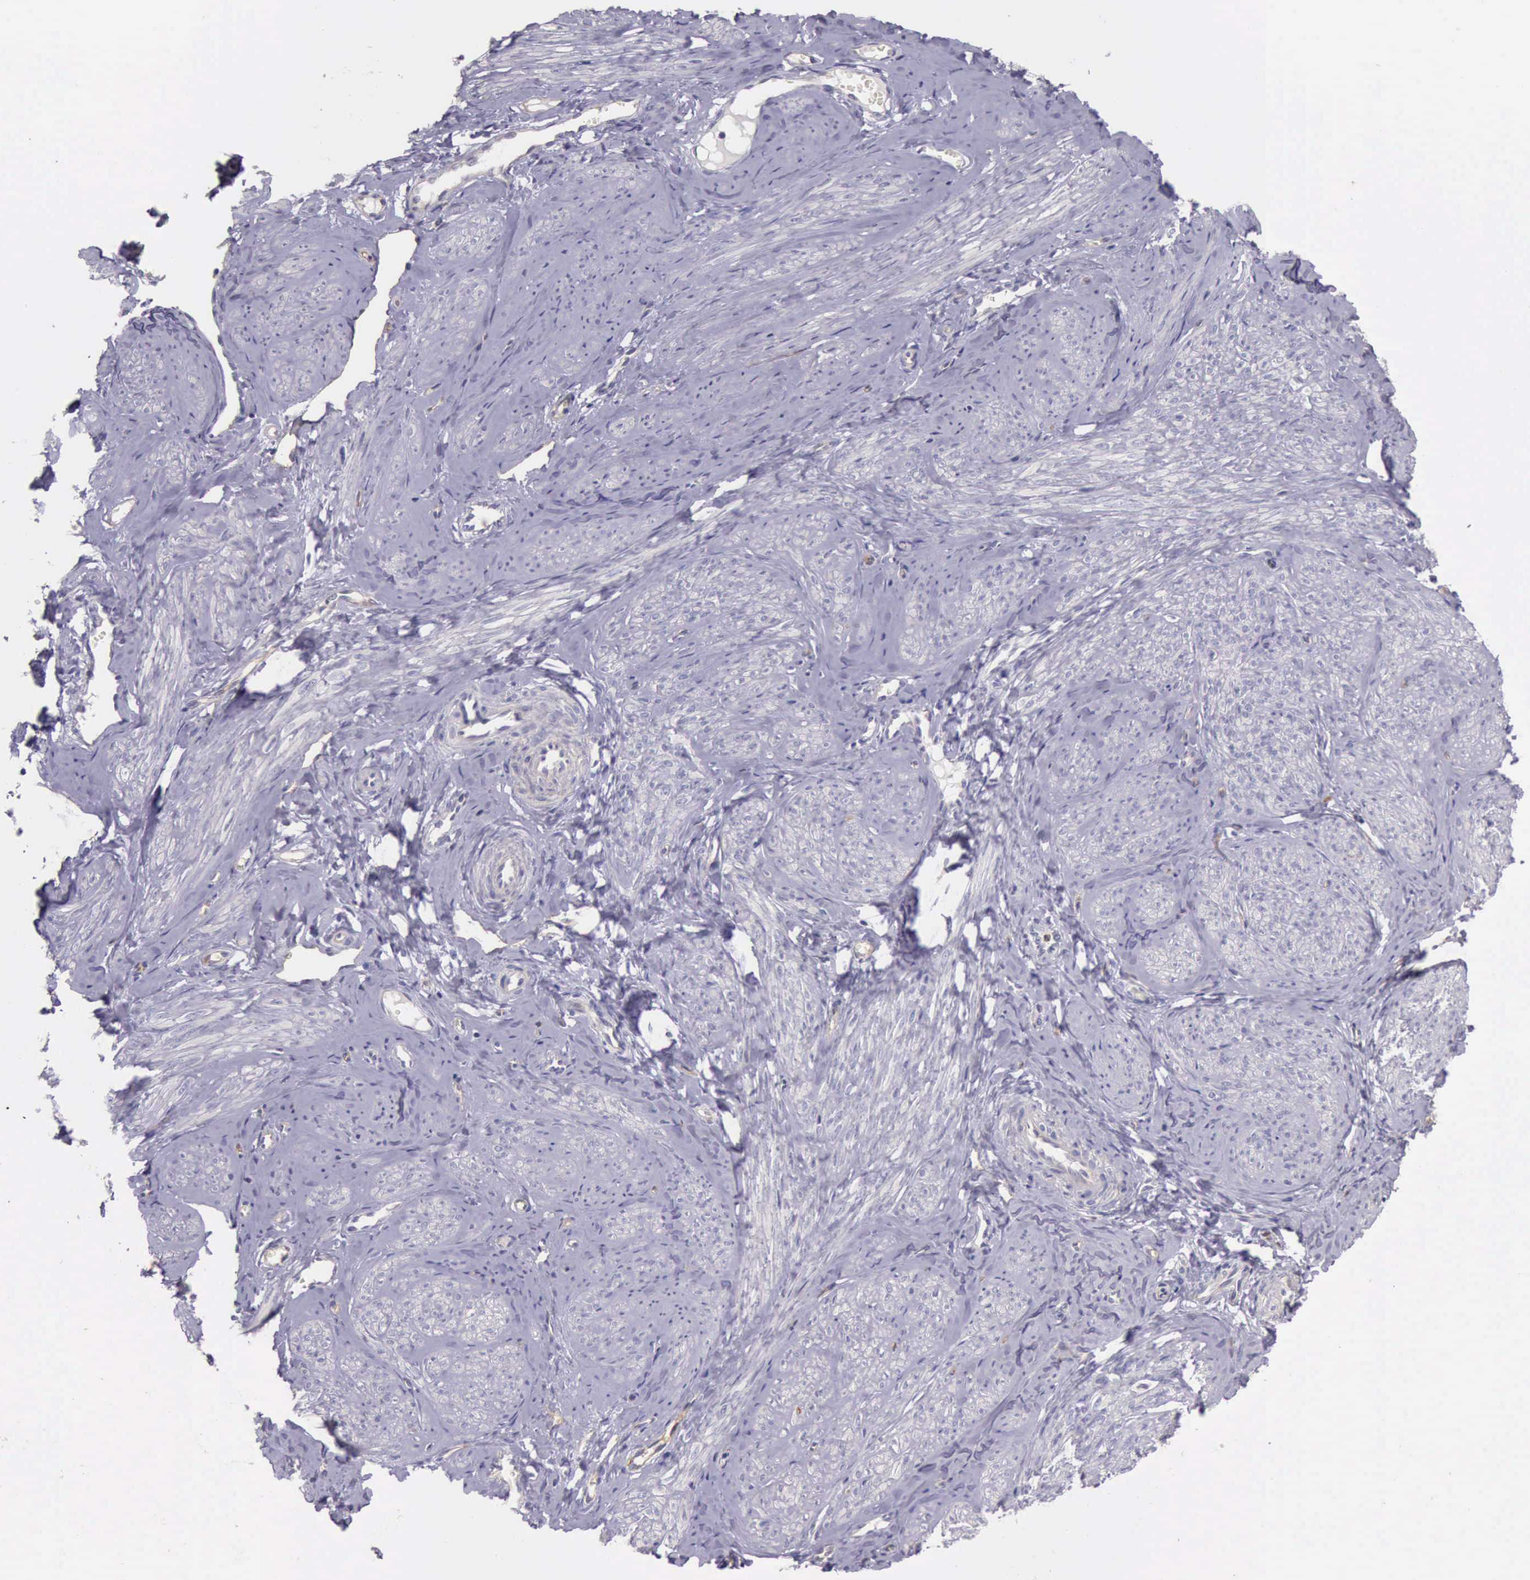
{"staining": {"intensity": "negative", "quantity": "none", "location": "none"}, "tissue": "smooth muscle", "cell_type": "Smooth muscle cells", "image_type": "normal", "snomed": [{"axis": "morphology", "description": "Normal tissue, NOS"}, {"axis": "topography", "description": "Uterus"}], "caption": "Smooth muscle cells show no significant protein positivity in benign smooth muscle. Brightfield microscopy of IHC stained with DAB (brown) and hematoxylin (blue), captured at high magnification.", "gene": "TCEANC", "patient": {"sex": "female", "age": 45}}